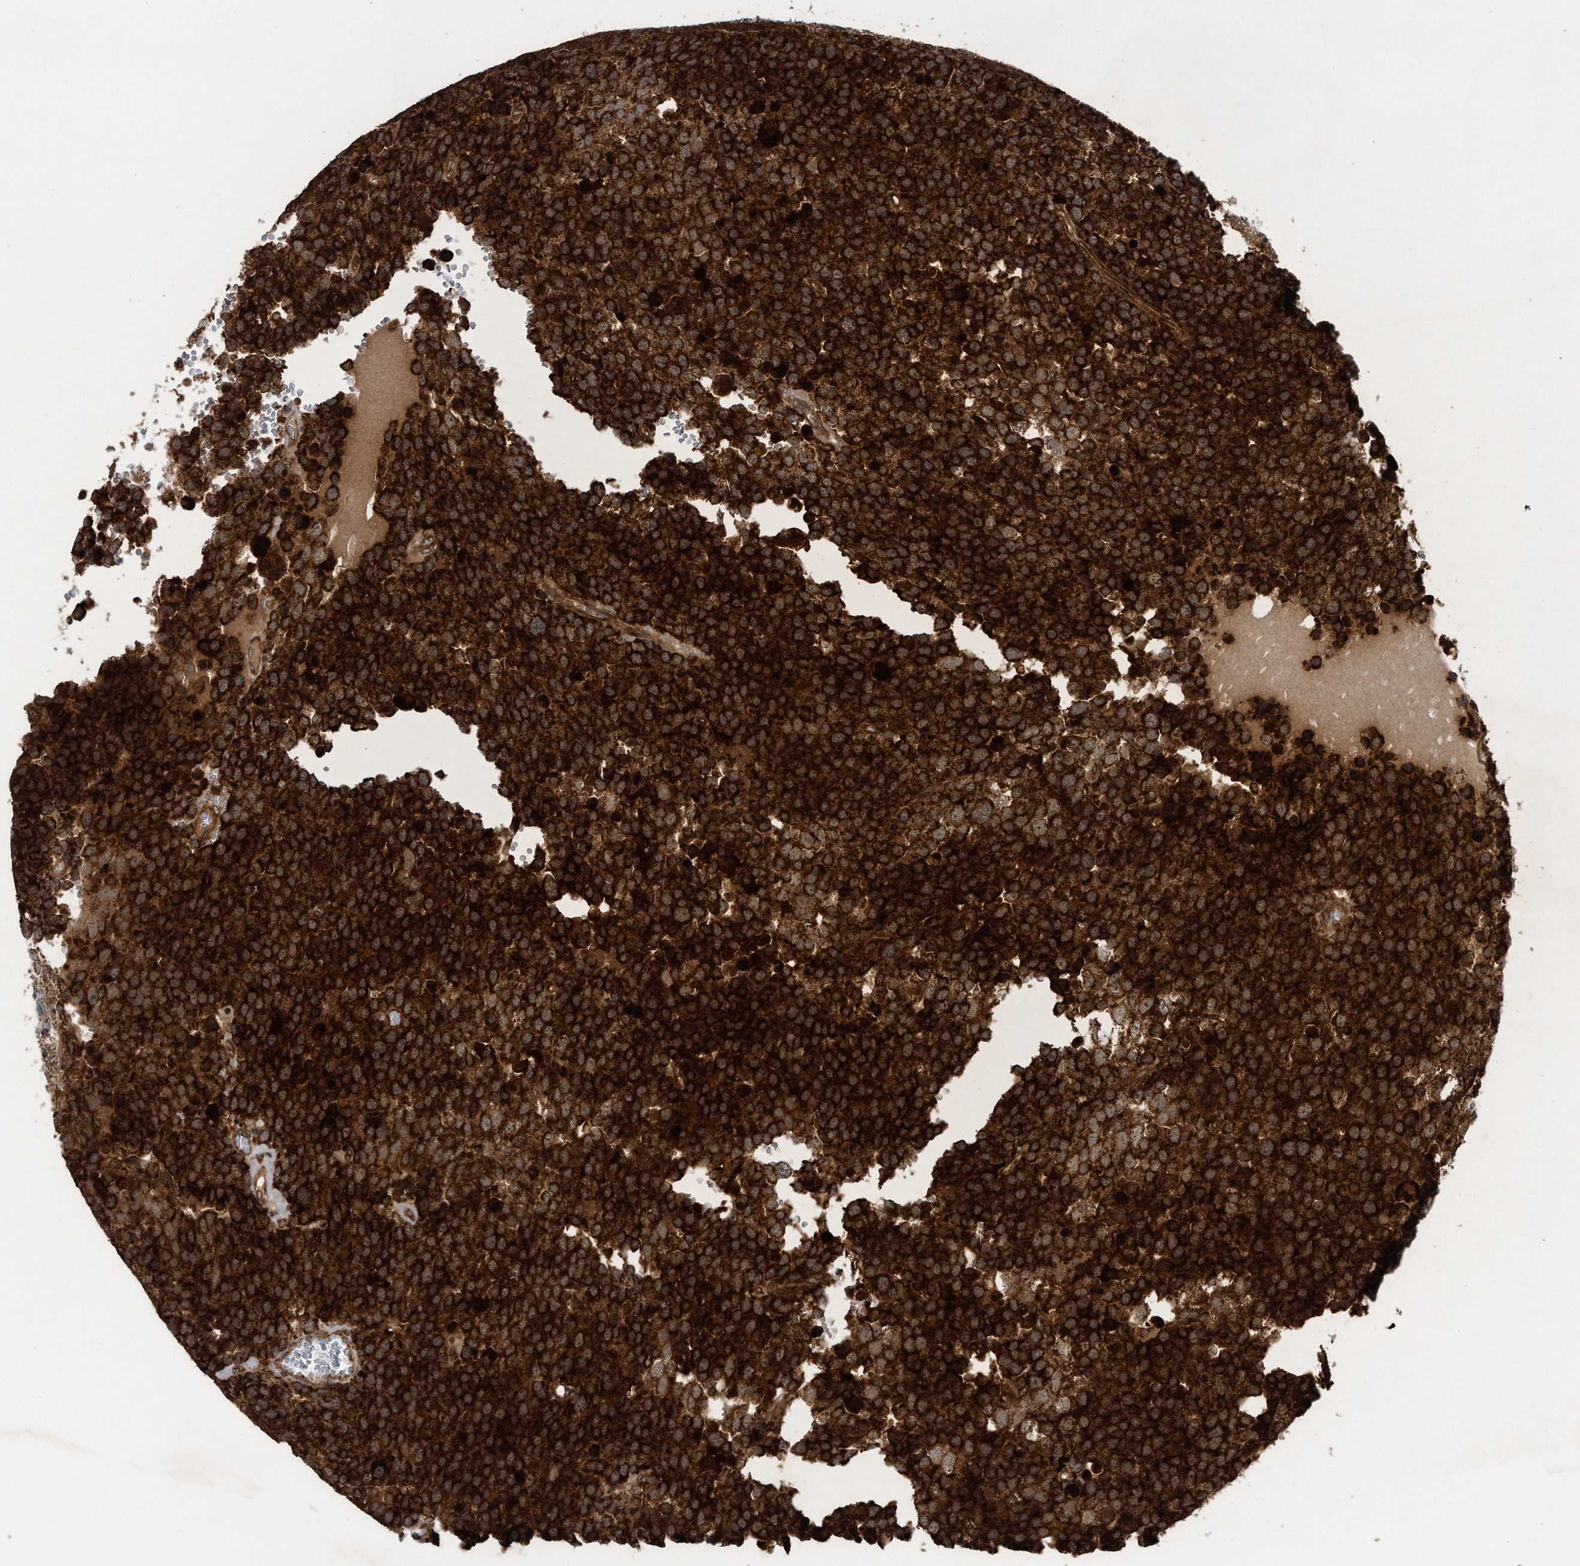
{"staining": {"intensity": "strong", "quantity": ">75%", "location": "cytoplasmic/membranous"}, "tissue": "testis cancer", "cell_type": "Tumor cells", "image_type": "cancer", "snomed": [{"axis": "morphology", "description": "Seminoma, NOS"}, {"axis": "topography", "description": "Testis"}], "caption": "Protein expression by IHC demonstrates strong cytoplasmic/membranous staining in about >75% of tumor cells in seminoma (testis).", "gene": "LYRM4", "patient": {"sex": "male", "age": 71}}